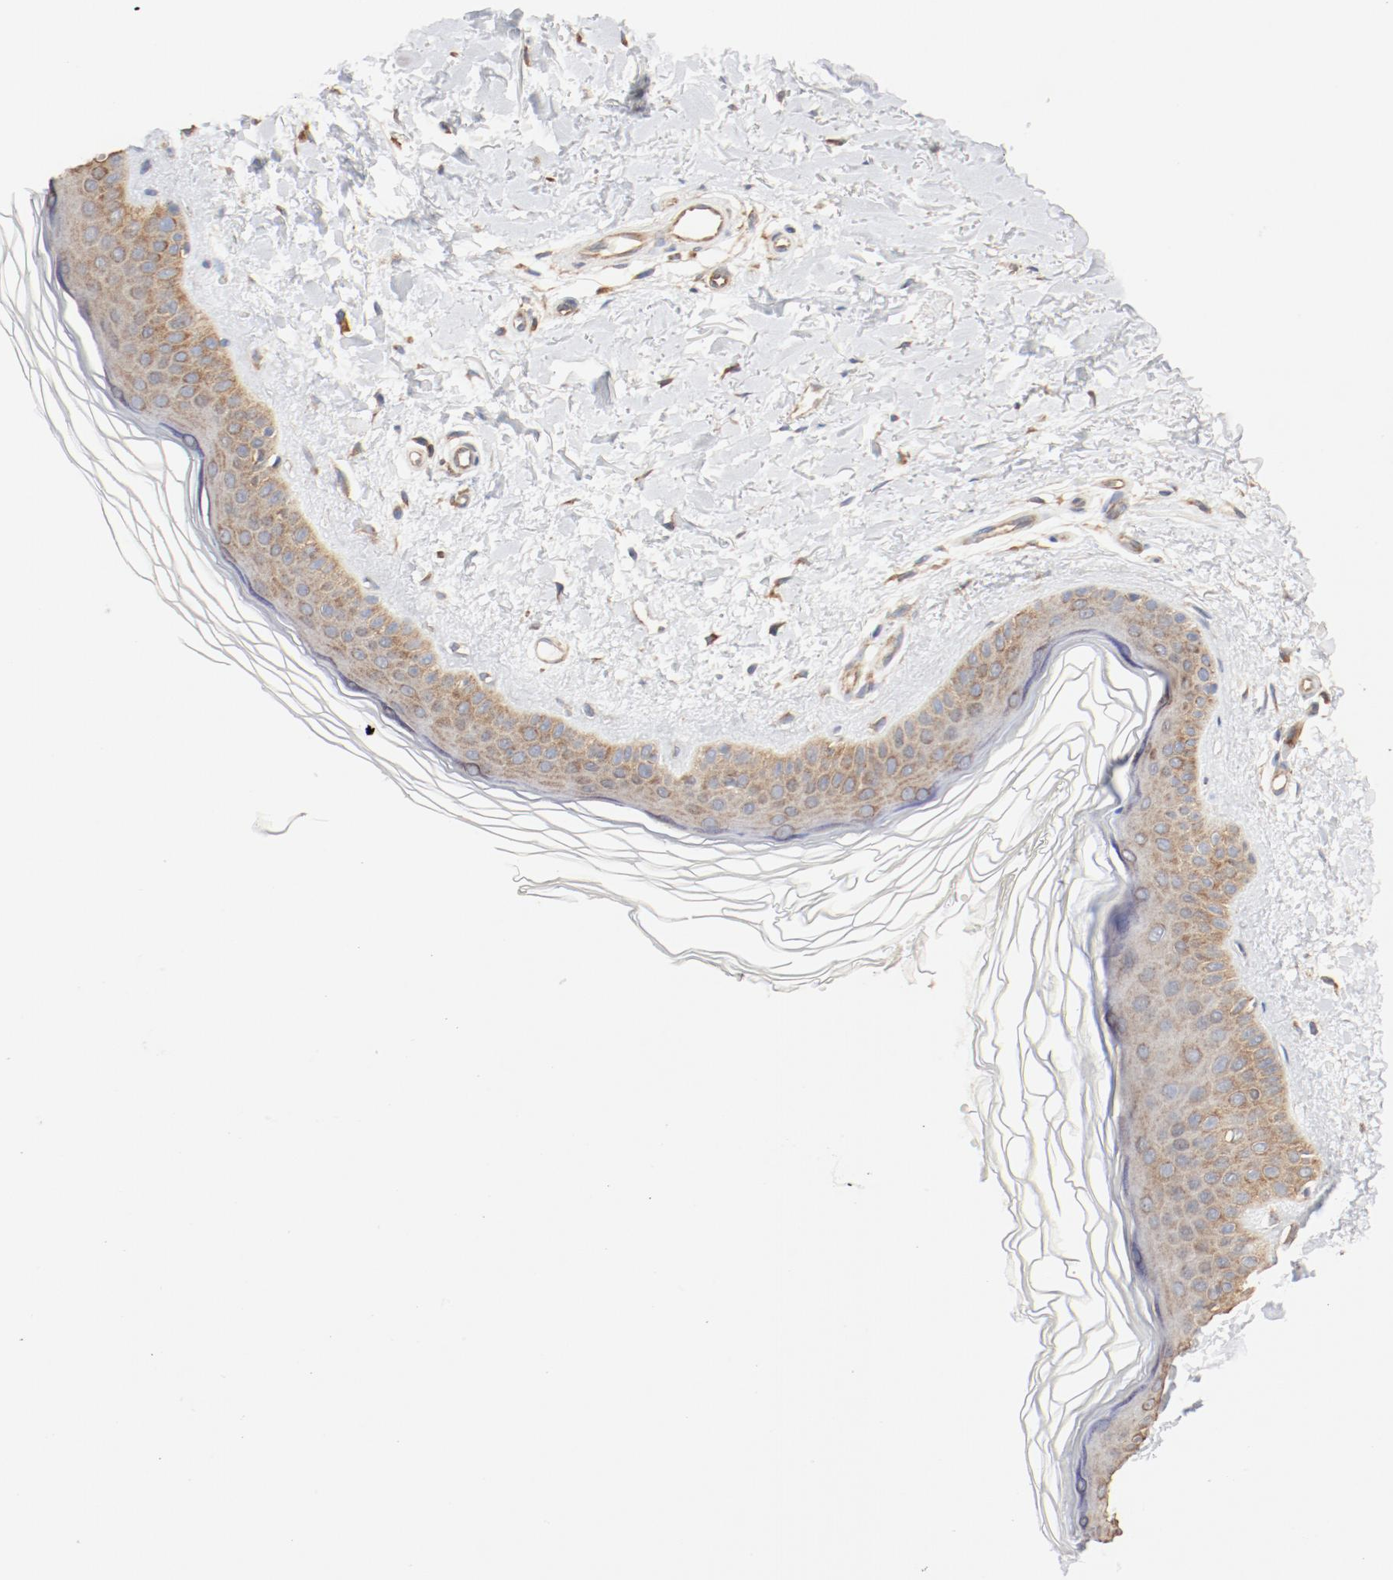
{"staining": {"intensity": "weak", "quantity": ">75%", "location": "cytoplasmic/membranous"}, "tissue": "skin", "cell_type": "Fibroblasts", "image_type": "normal", "snomed": [{"axis": "morphology", "description": "Normal tissue, NOS"}, {"axis": "topography", "description": "Skin"}], "caption": "Fibroblasts exhibit low levels of weak cytoplasmic/membranous staining in about >75% of cells in normal skin.", "gene": "RPS6", "patient": {"sex": "female", "age": 19}}